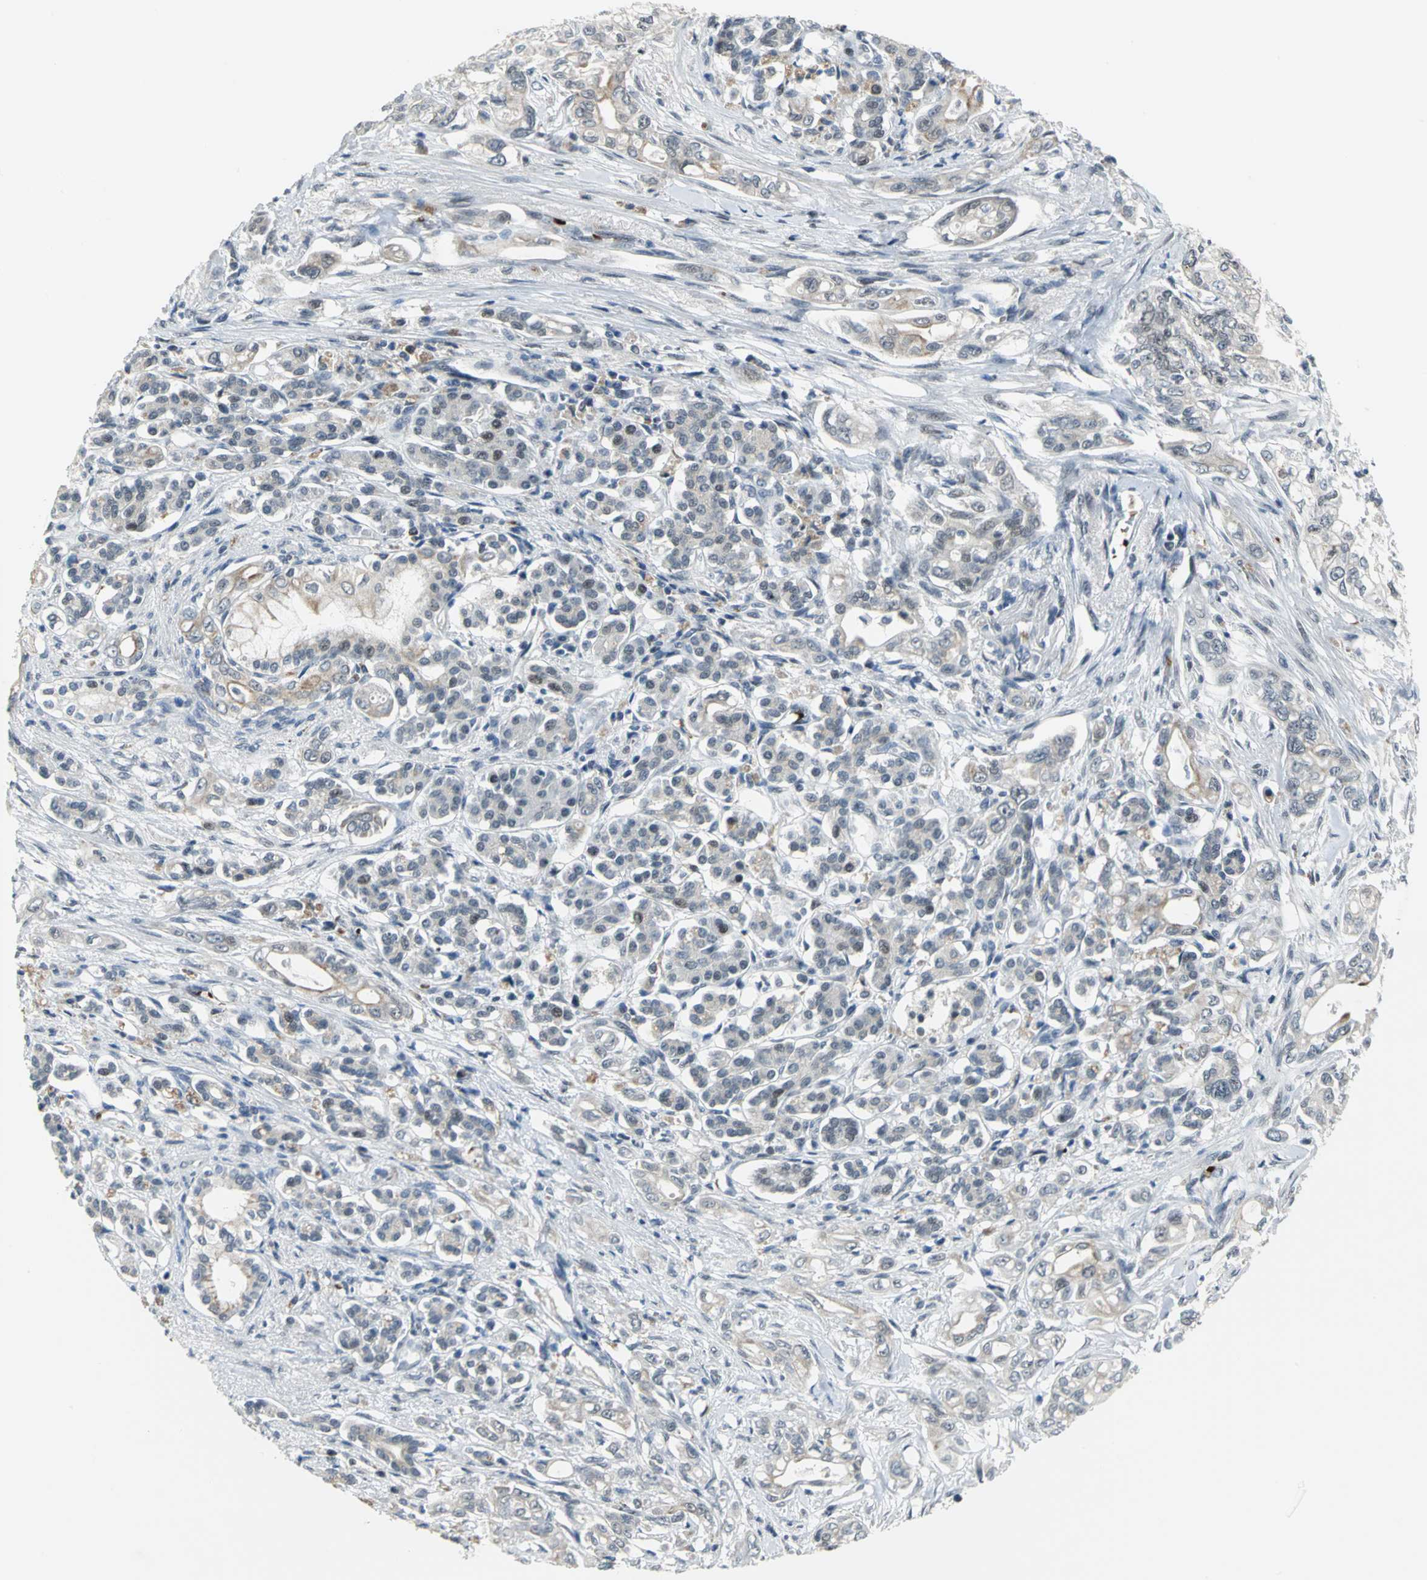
{"staining": {"intensity": "weak", "quantity": "<25%", "location": "nuclear"}, "tissue": "pancreatic cancer", "cell_type": "Tumor cells", "image_type": "cancer", "snomed": [{"axis": "morphology", "description": "Normal tissue, NOS"}, {"axis": "topography", "description": "Pancreas"}], "caption": "Tumor cells show no significant positivity in pancreatic cancer.", "gene": "GLI3", "patient": {"sex": "male", "age": 42}}